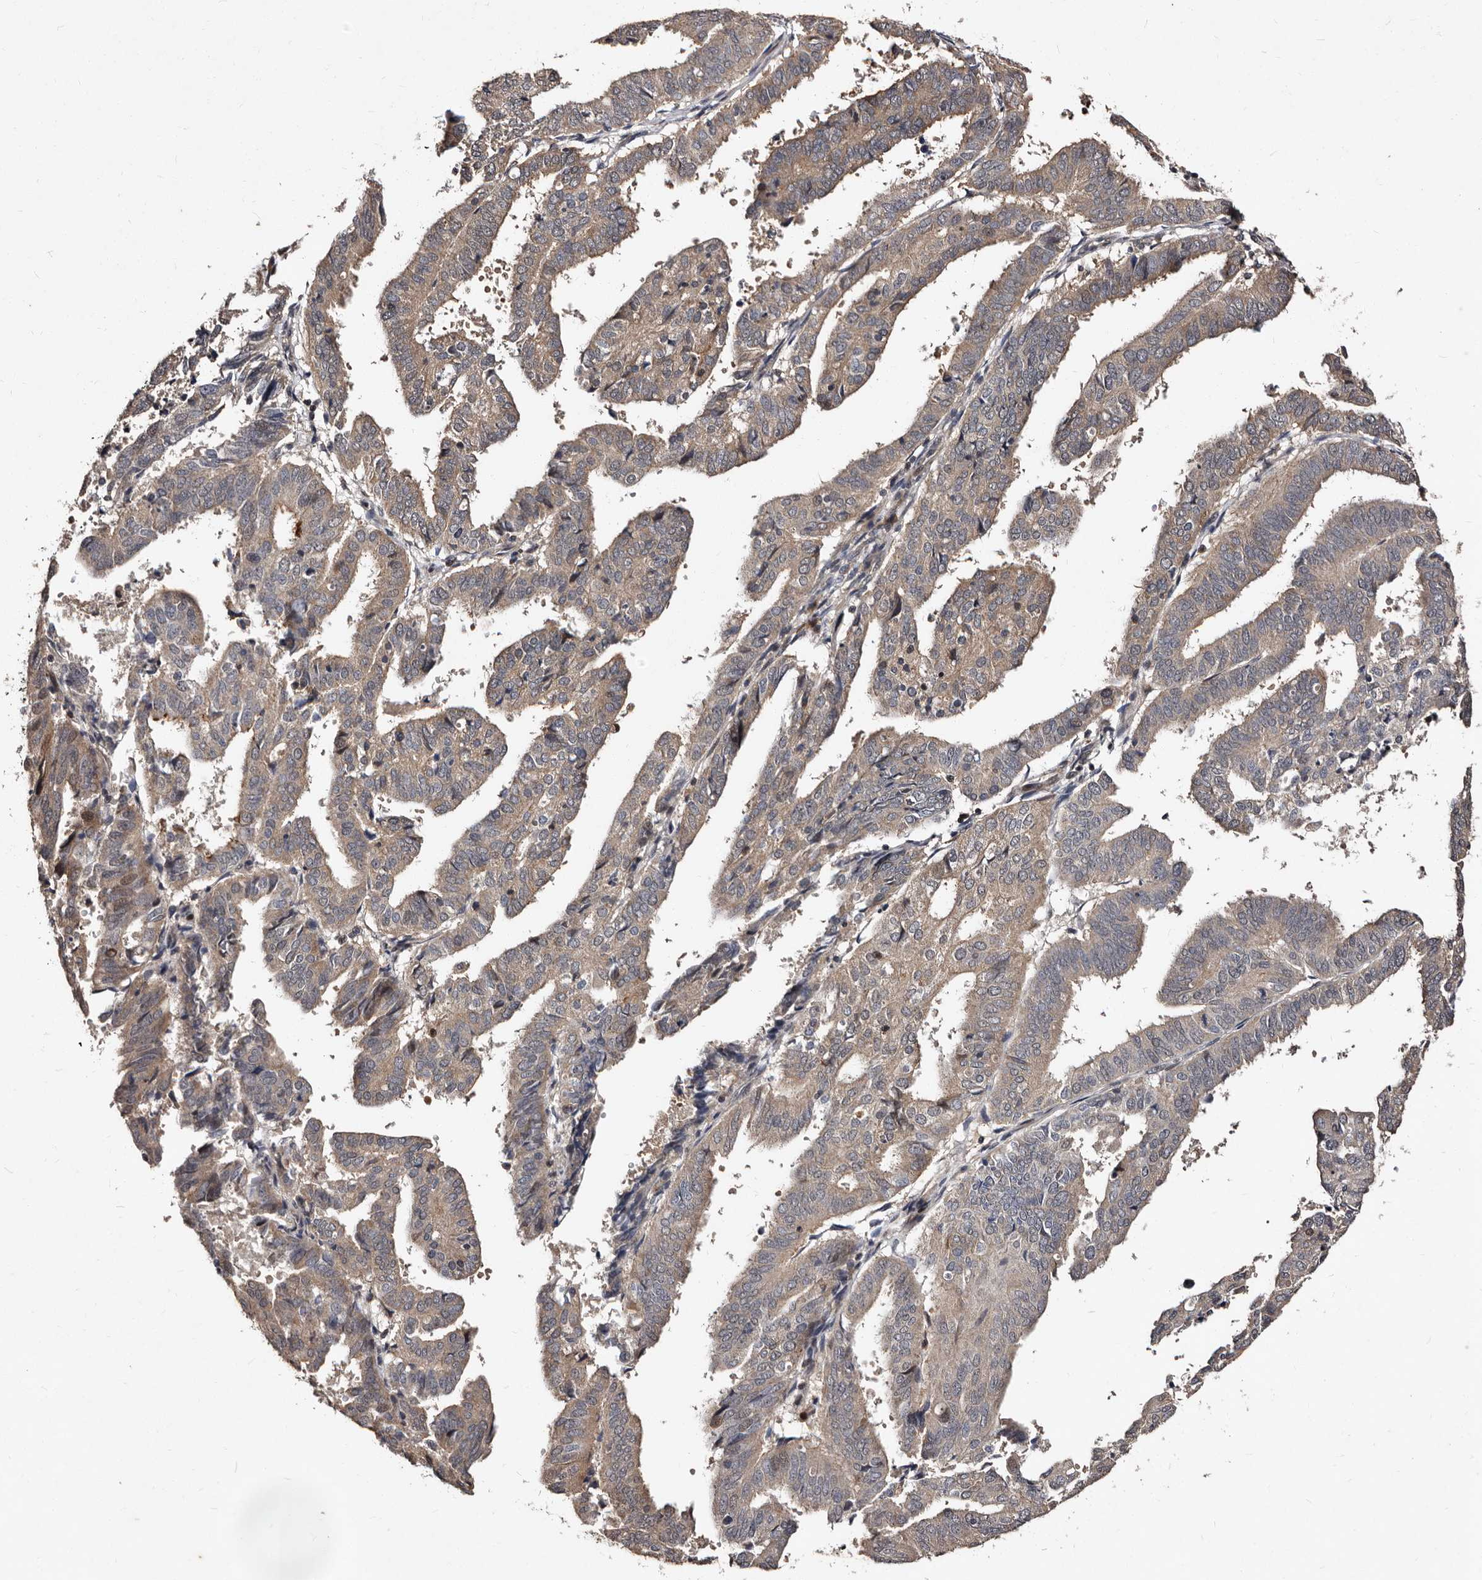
{"staining": {"intensity": "weak", "quantity": ">75%", "location": "cytoplasmic/membranous"}, "tissue": "endometrial cancer", "cell_type": "Tumor cells", "image_type": "cancer", "snomed": [{"axis": "morphology", "description": "Adenocarcinoma, NOS"}, {"axis": "topography", "description": "Uterus"}], "caption": "Endometrial cancer (adenocarcinoma) stained for a protein (brown) shows weak cytoplasmic/membranous positive expression in approximately >75% of tumor cells.", "gene": "MKRN3", "patient": {"sex": "female", "age": 77}}